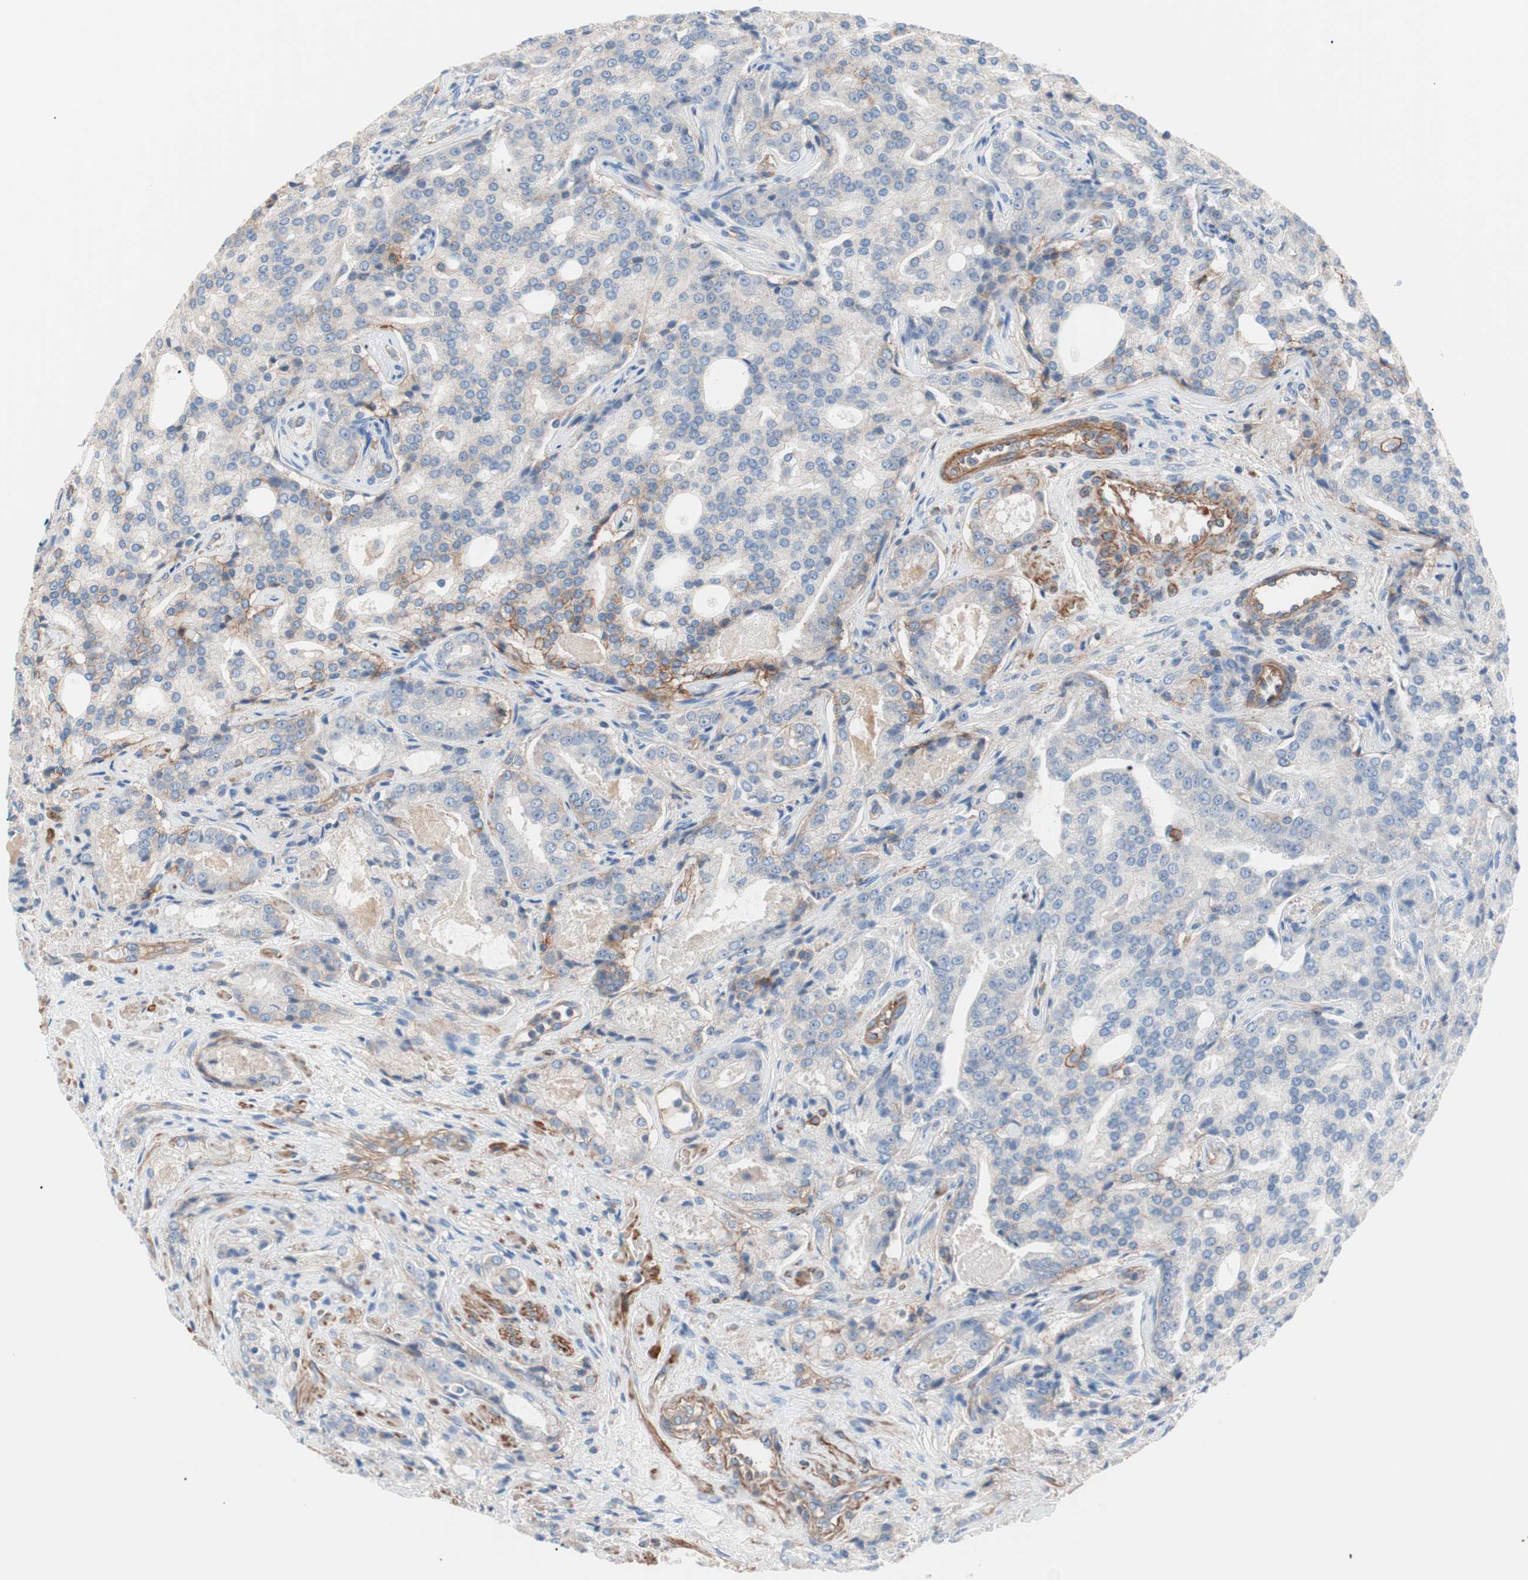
{"staining": {"intensity": "weak", "quantity": "25%-75%", "location": "cytoplasmic/membranous"}, "tissue": "prostate cancer", "cell_type": "Tumor cells", "image_type": "cancer", "snomed": [{"axis": "morphology", "description": "Adenocarcinoma, High grade"}, {"axis": "topography", "description": "Prostate"}], "caption": "An IHC image of tumor tissue is shown. Protein staining in brown highlights weak cytoplasmic/membranous positivity in high-grade adenocarcinoma (prostate) within tumor cells.", "gene": "GPR160", "patient": {"sex": "male", "age": 72}}